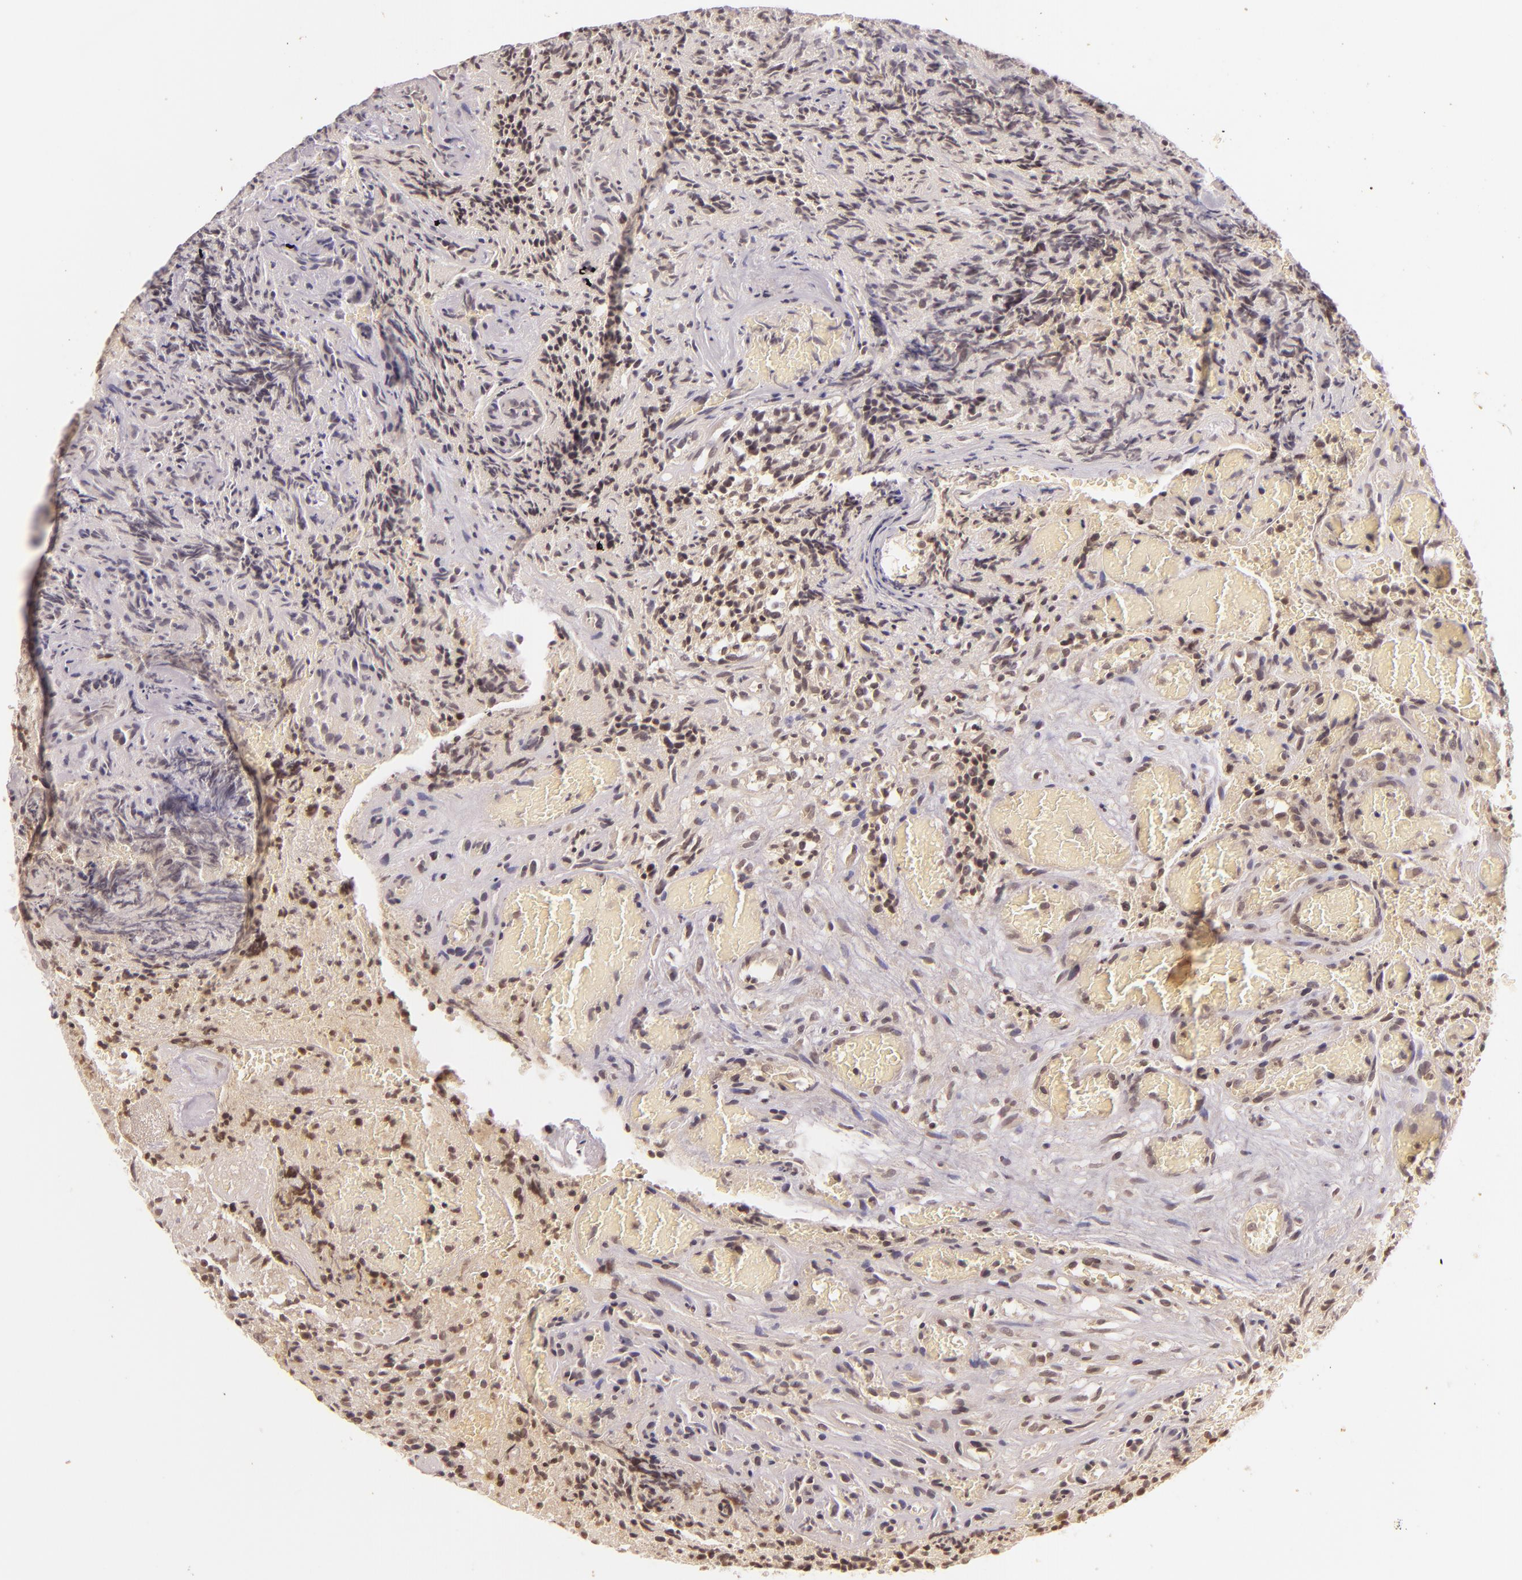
{"staining": {"intensity": "moderate", "quantity": "<25%", "location": "nuclear"}, "tissue": "glioma", "cell_type": "Tumor cells", "image_type": "cancer", "snomed": [{"axis": "morphology", "description": "Glioma, malignant, High grade"}, {"axis": "topography", "description": "Brain"}], "caption": "The photomicrograph exhibits staining of glioma, revealing moderate nuclear protein expression (brown color) within tumor cells.", "gene": "CASP8", "patient": {"sex": "male", "age": 36}}